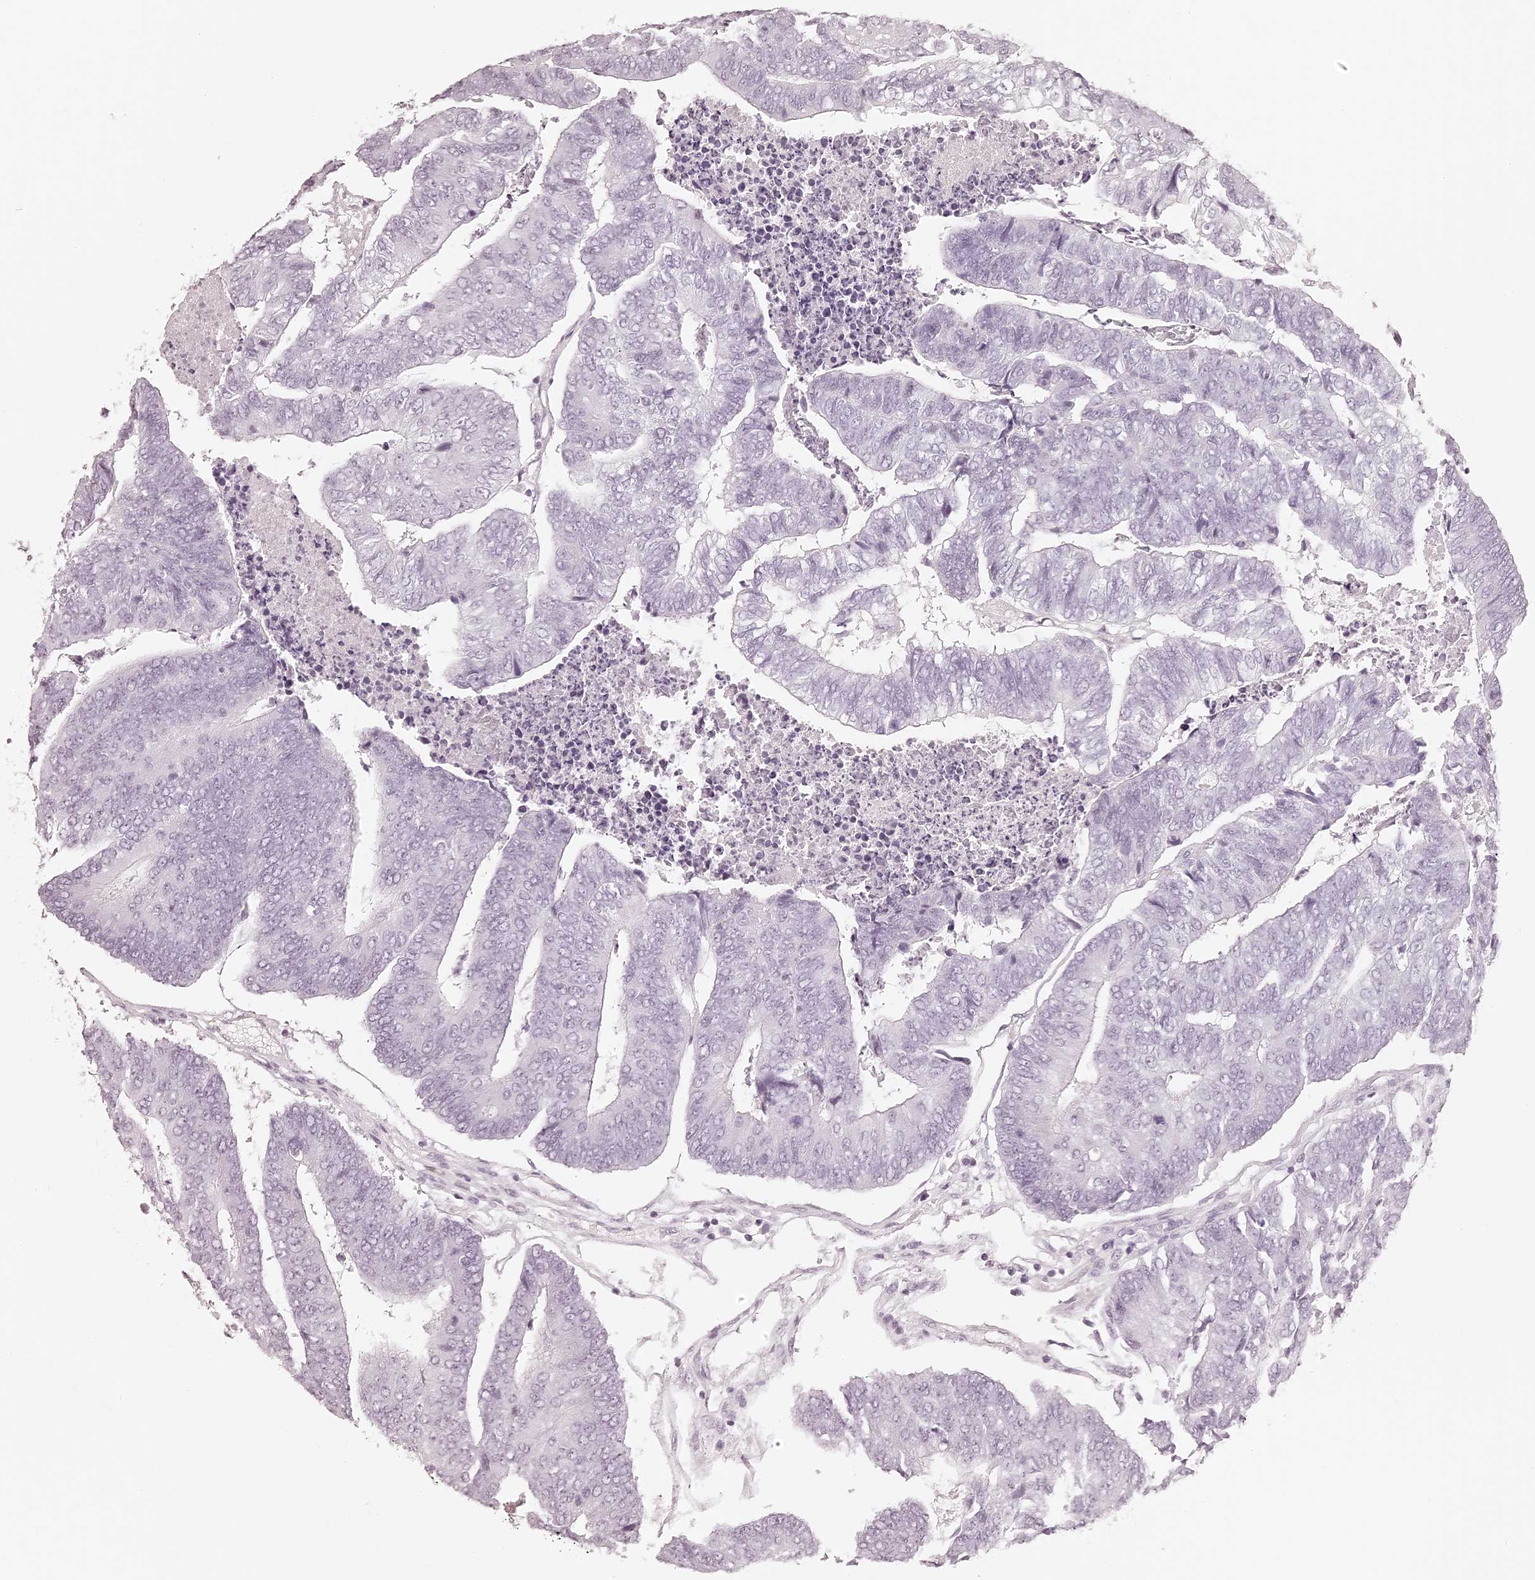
{"staining": {"intensity": "negative", "quantity": "none", "location": "none"}, "tissue": "colorectal cancer", "cell_type": "Tumor cells", "image_type": "cancer", "snomed": [{"axis": "morphology", "description": "Adenocarcinoma, NOS"}, {"axis": "topography", "description": "Colon"}], "caption": "IHC micrograph of neoplastic tissue: human adenocarcinoma (colorectal) stained with DAB (3,3'-diaminobenzidine) shows no significant protein expression in tumor cells.", "gene": "ELAPOR1", "patient": {"sex": "female", "age": 67}}